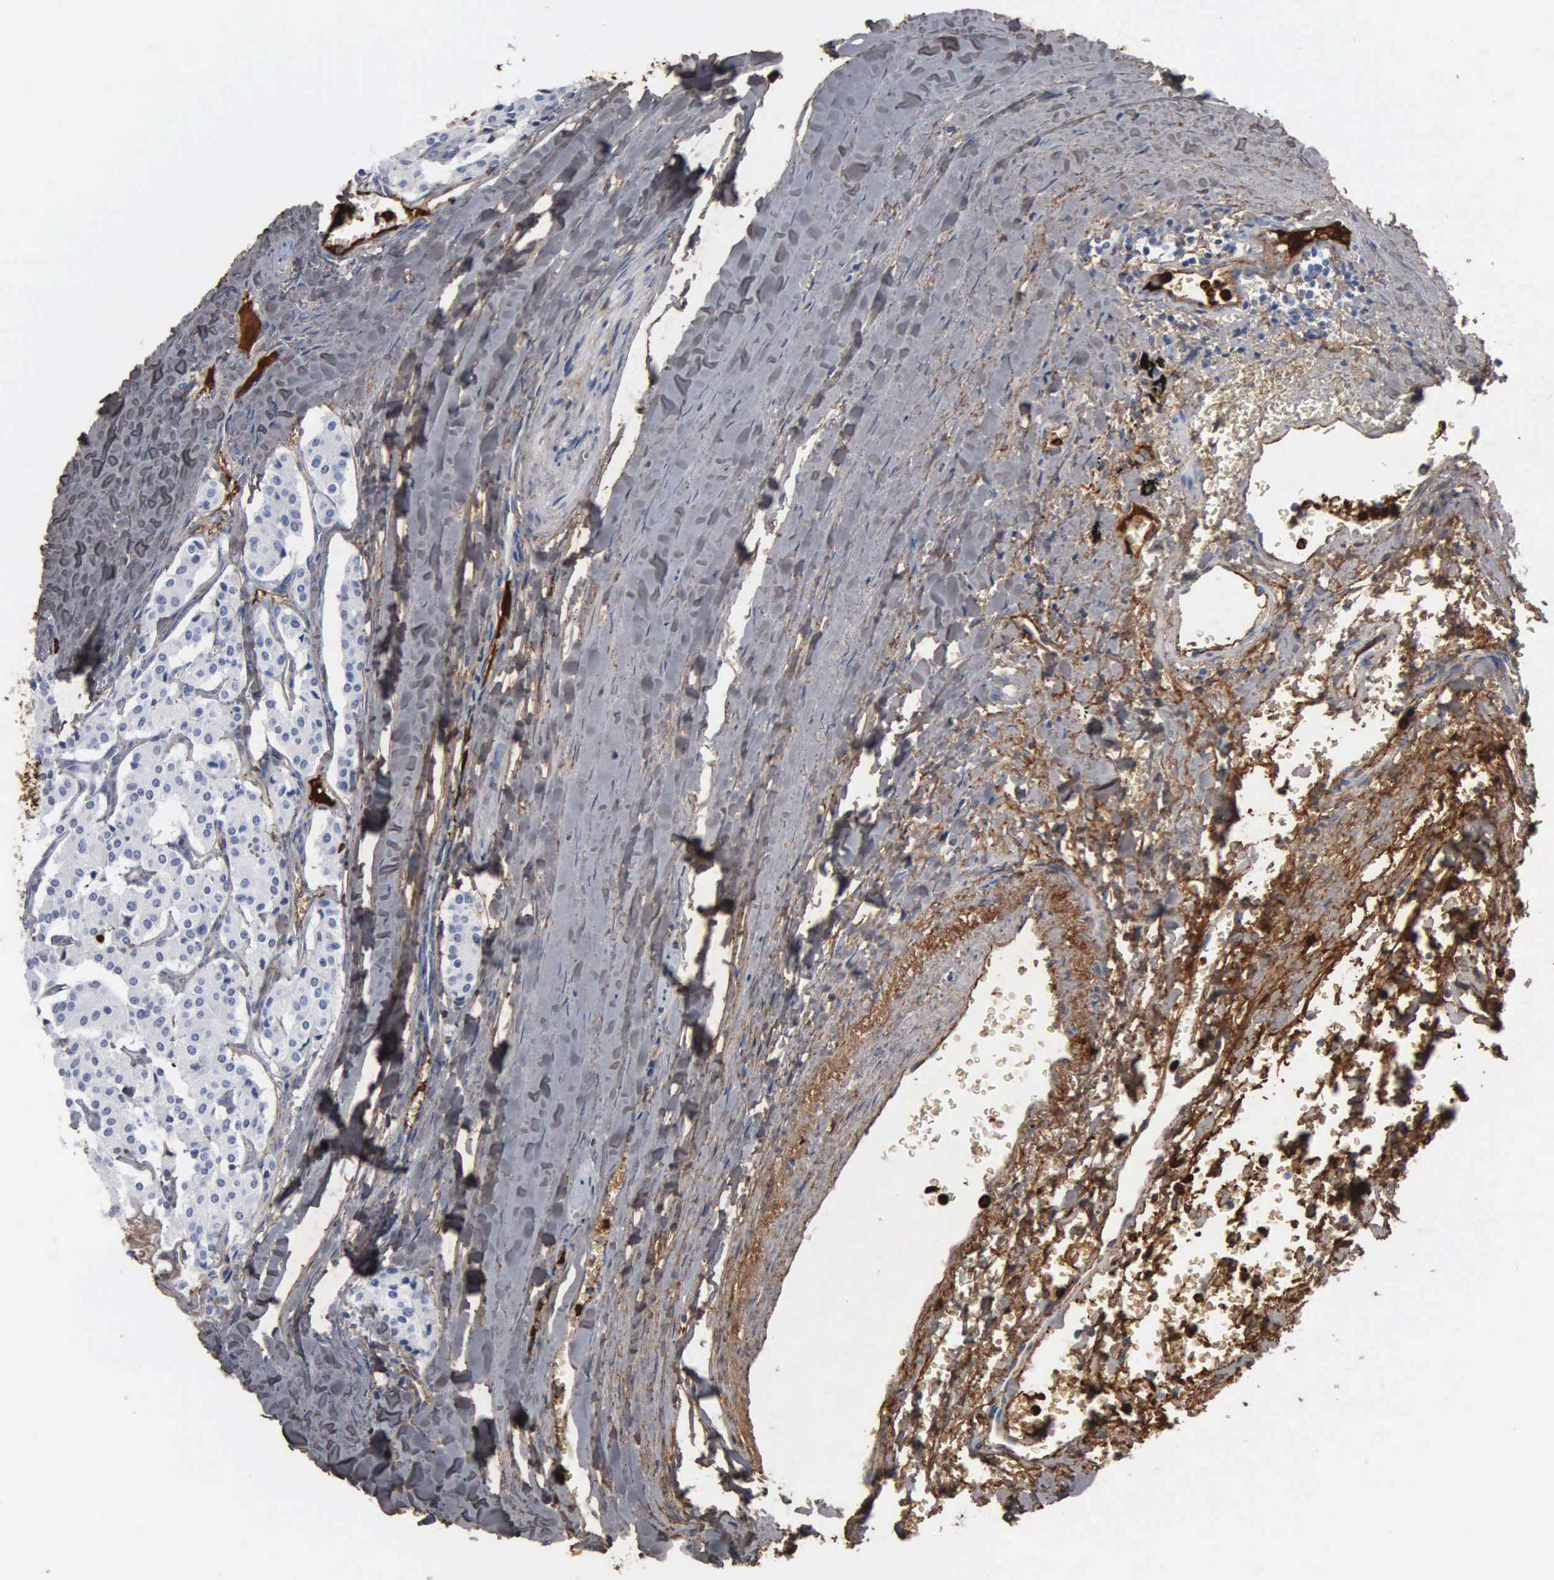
{"staining": {"intensity": "weak", "quantity": "25%-75%", "location": "cytoplasmic/membranous"}, "tissue": "carcinoid", "cell_type": "Tumor cells", "image_type": "cancer", "snomed": [{"axis": "morphology", "description": "Carcinoid, malignant, NOS"}, {"axis": "topography", "description": "Bronchus"}], "caption": "Human malignant carcinoid stained with a protein marker reveals weak staining in tumor cells.", "gene": "FN1", "patient": {"sex": "male", "age": 55}}